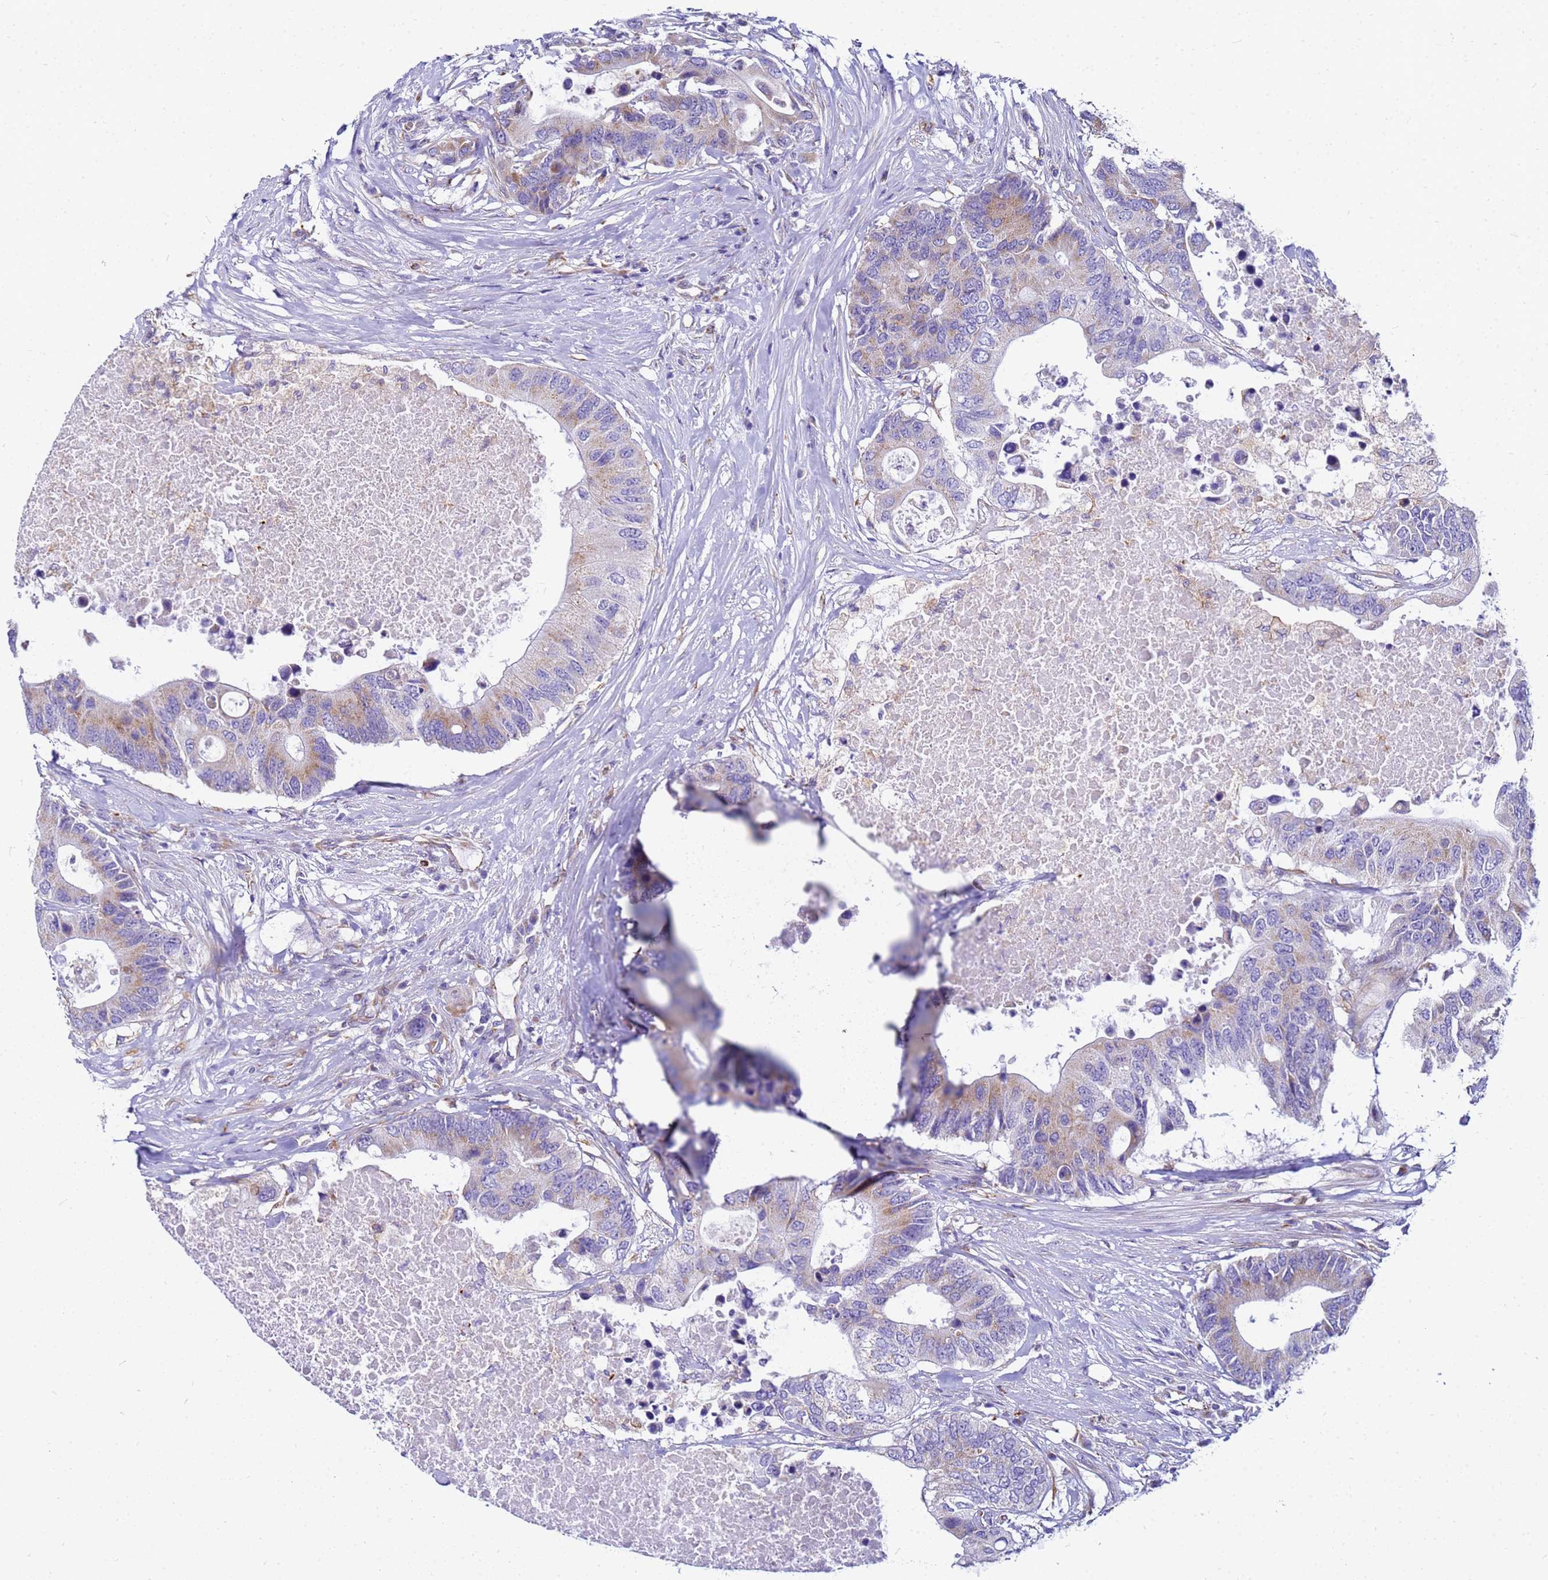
{"staining": {"intensity": "moderate", "quantity": "25%-75%", "location": "cytoplasmic/membranous"}, "tissue": "colorectal cancer", "cell_type": "Tumor cells", "image_type": "cancer", "snomed": [{"axis": "morphology", "description": "Adenocarcinoma, NOS"}, {"axis": "topography", "description": "Colon"}], "caption": "Human colorectal cancer (adenocarcinoma) stained for a protein (brown) shows moderate cytoplasmic/membranous positive staining in approximately 25%-75% of tumor cells.", "gene": "UBXN2B", "patient": {"sex": "male", "age": 71}}